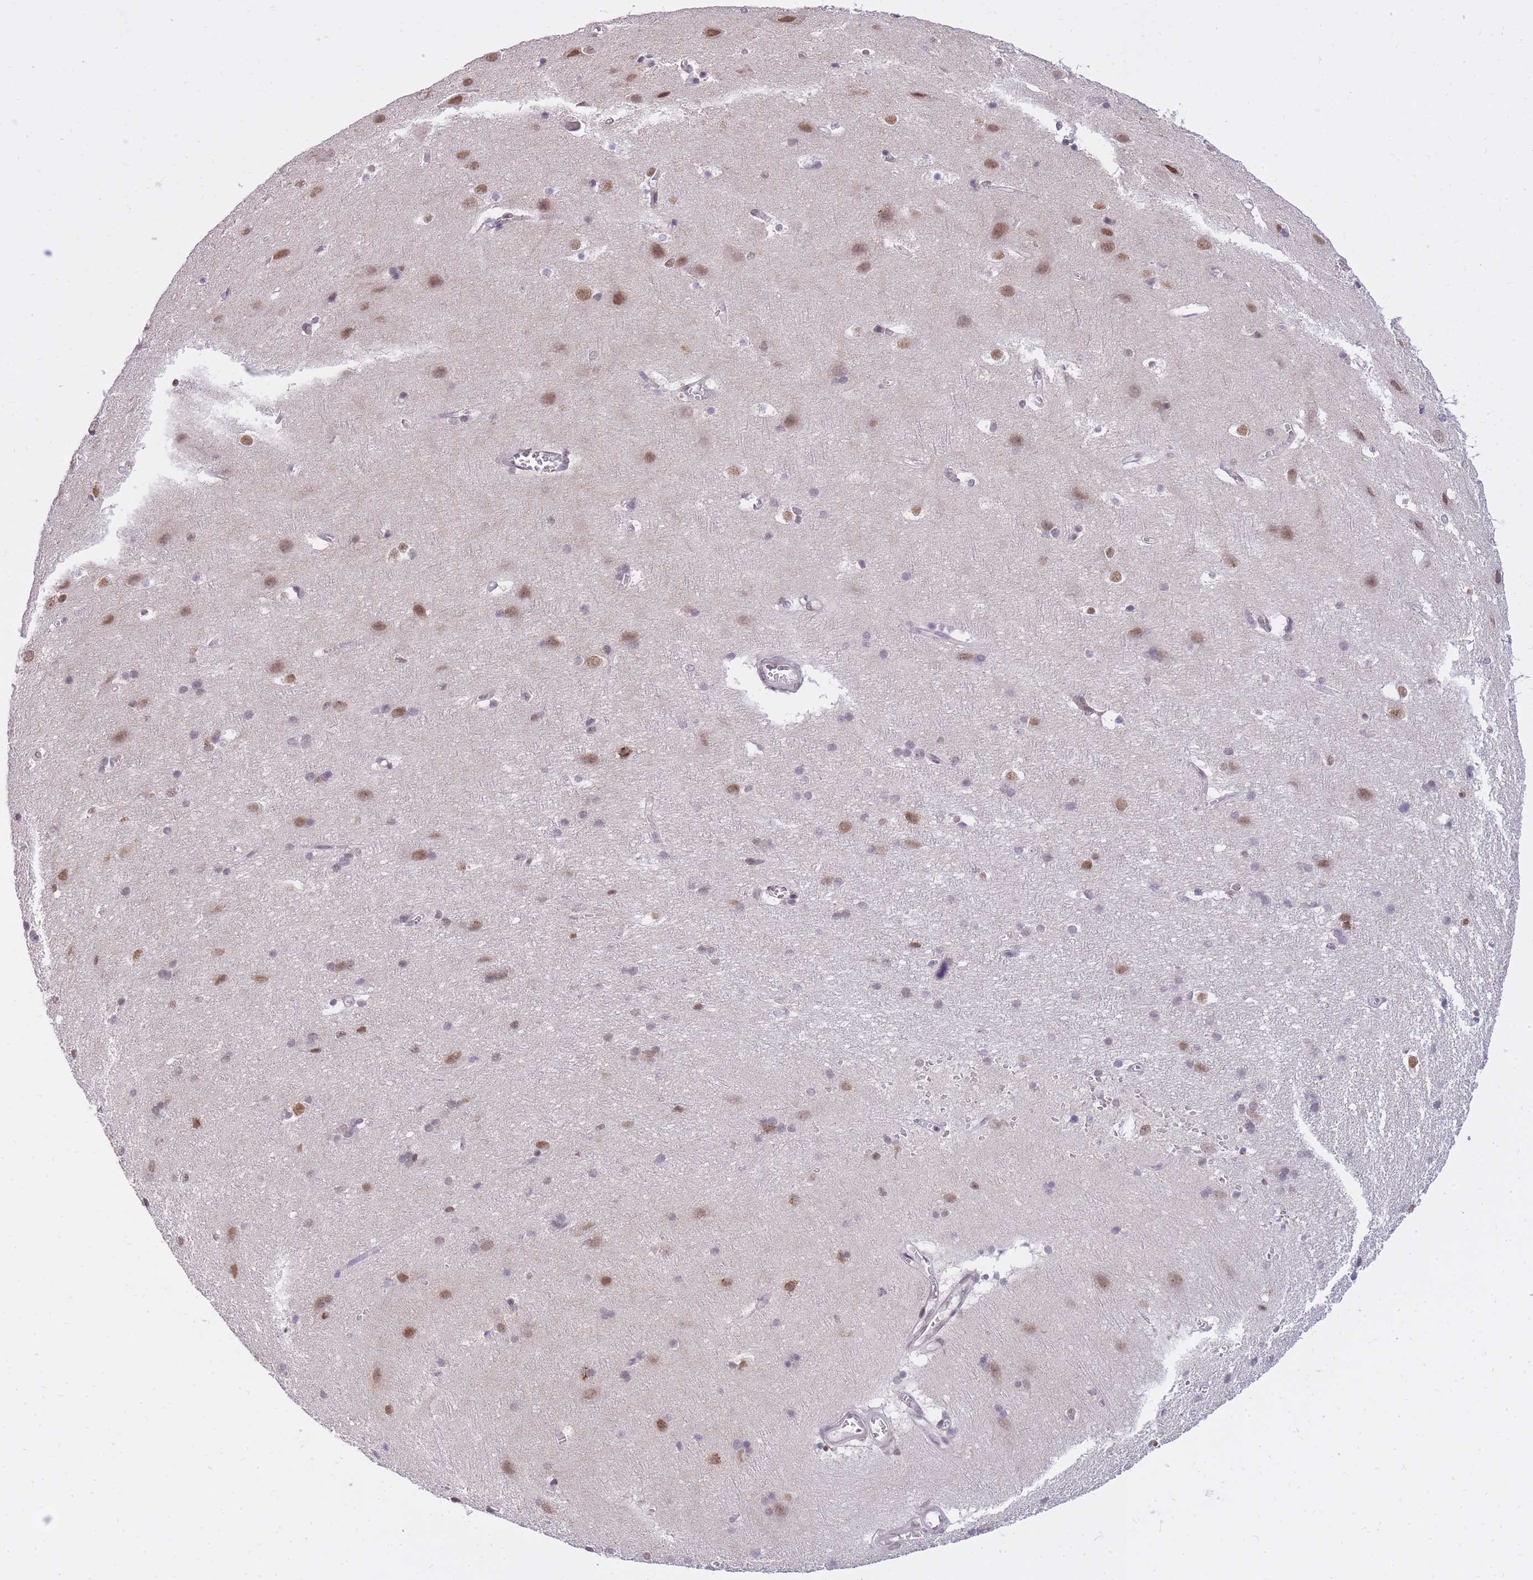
{"staining": {"intensity": "negative", "quantity": "none", "location": "none"}, "tissue": "cerebral cortex", "cell_type": "Endothelial cells", "image_type": "normal", "snomed": [{"axis": "morphology", "description": "Normal tissue, NOS"}, {"axis": "topography", "description": "Cerebral cortex"}], "caption": "This histopathology image is of normal cerebral cortex stained with immunohistochemistry (IHC) to label a protein in brown with the nuclei are counter-stained blue. There is no positivity in endothelial cells.", "gene": "TIGD1", "patient": {"sex": "male", "age": 54}}